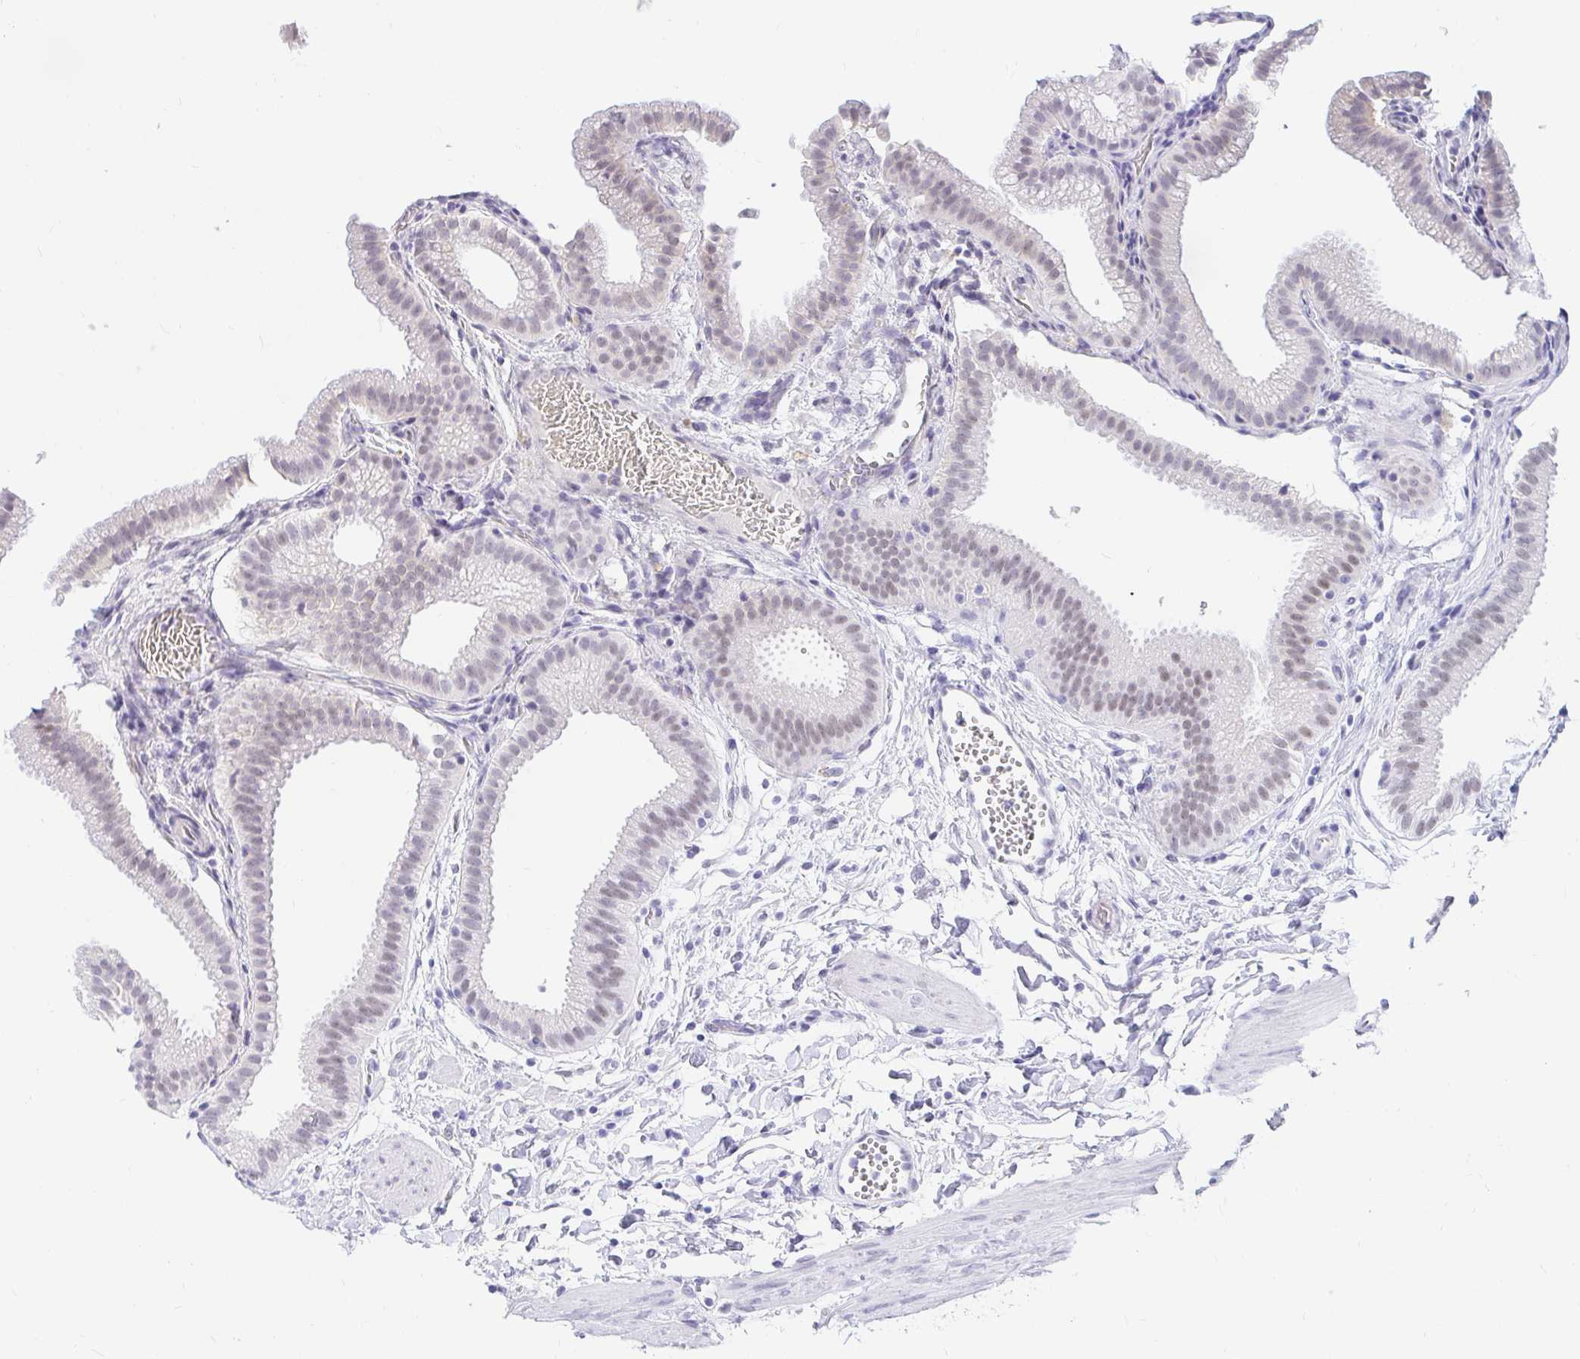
{"staining": {"intensity": "negative", "quantity": "none", "location": "none"}, "tissue": "gallbladder", "cell_type": "Glandular cells", "image_type": "normal", "snomed": [{"axis": "morphology", "description": "Normal tissue, NOS"}, {"axis": "topography", "description": "Gallbladder"}], "caption": "This is a micrograph of immunohistochemistry (IHC) staining of benign gallbladder, which shows no staining in glandular cells.", "gene": "OR6T1", "patient": {"sex": "female", "age": 63}}